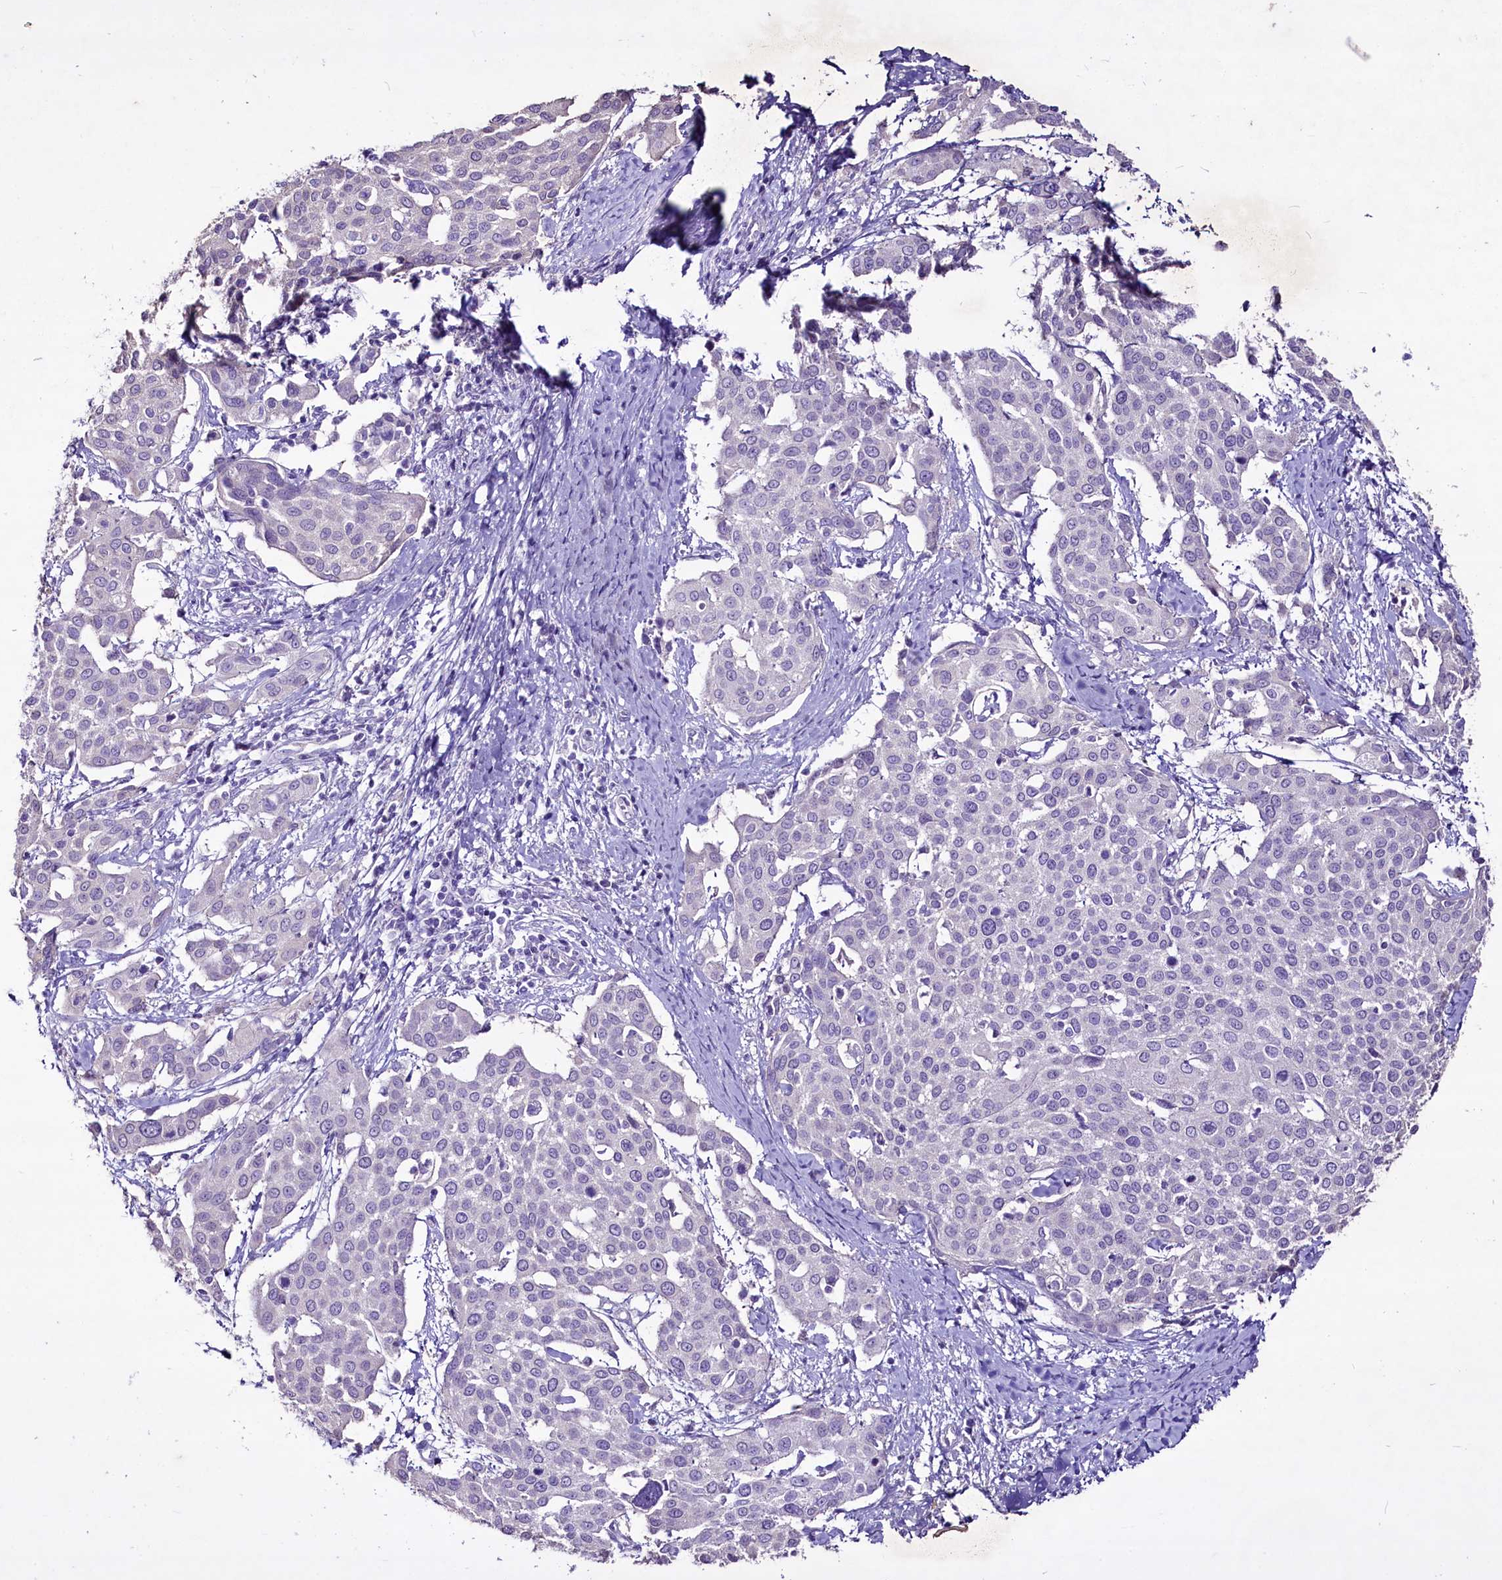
{"staining": {"intensity": "negative", "quantity": "none", "location": "none"}, "tissue": "cervical cancer", "cell_type": "Tumor cells", "image_type": "cancer", "snomed": [{"axis": "morphology", "description": "Squamous cell carcinoma, NOS"}, {"axis": "topography", "description": "Cervix"}], "caption": "This is an immunohistochemistry micrograph of cervical cancer. There is no positivity in tumor cells.", "gene": "FAM209B", "patient": {"sex": "female", "age": 44}}